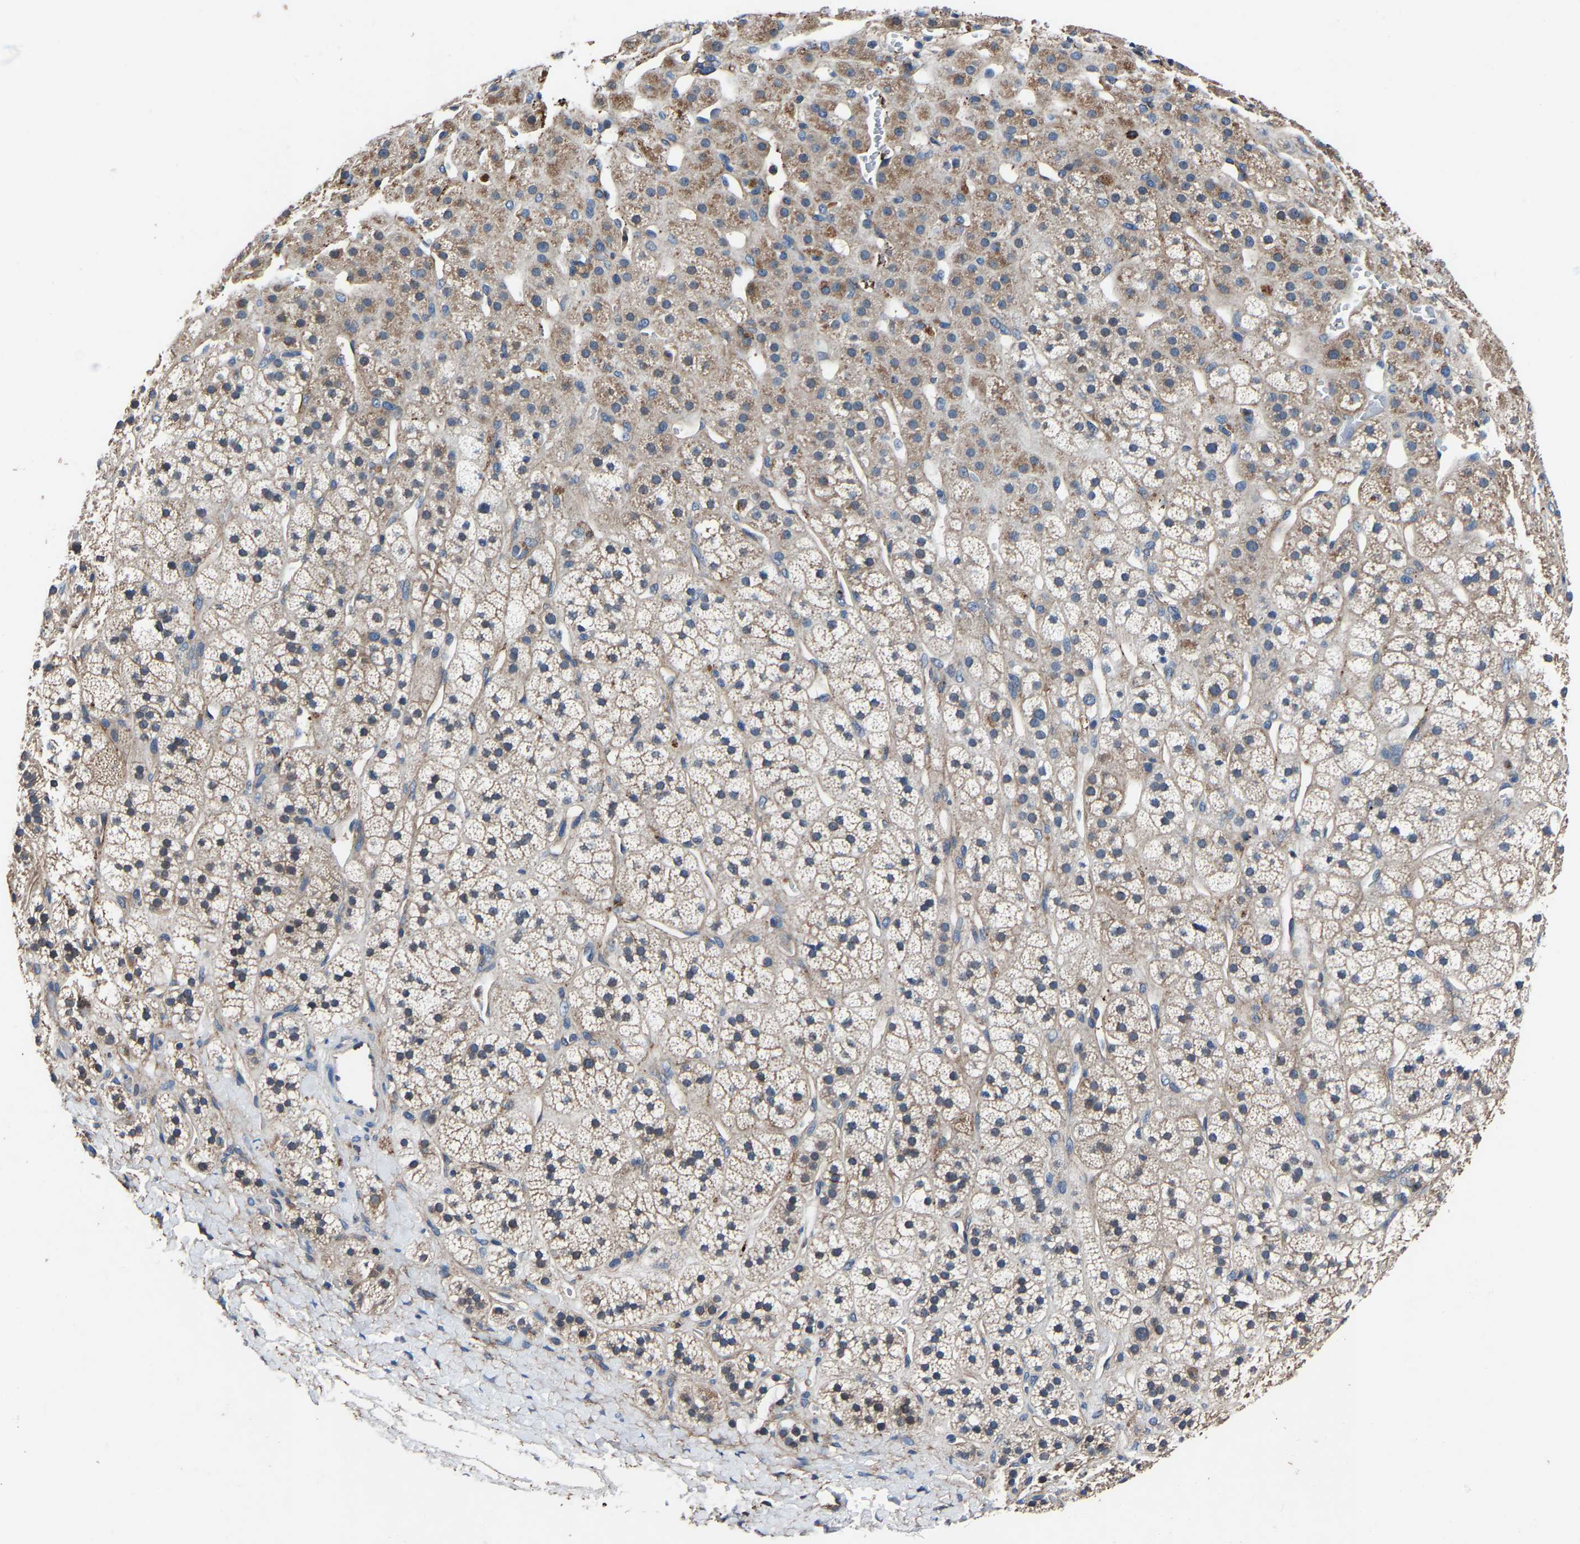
{"staining": {"intensity": "weak", "quantity": ">75%", "location": "cytoplasmic/membranous"}, "tissue": "adrenal gland", "cell_type": "Glandular cells", "image_type": "normal", "snomed": [{"axis": "morphology", "description": "Normal tissue, NOS"}, {"axis": "topography", "description": "Adrenal gland"}], "caption": "Adrenal gland stained for a protein reveals weak cytoplasmic/membranous positivity in glandular cells. The staining was performed using DAB (3,3'-diaminobenzidine), with brown indicating positive protein expression. Nuclei are stained blue with hematoxylin.", "gene": "KIAA1958", "patient": {"sex": "male", "age": 56}}